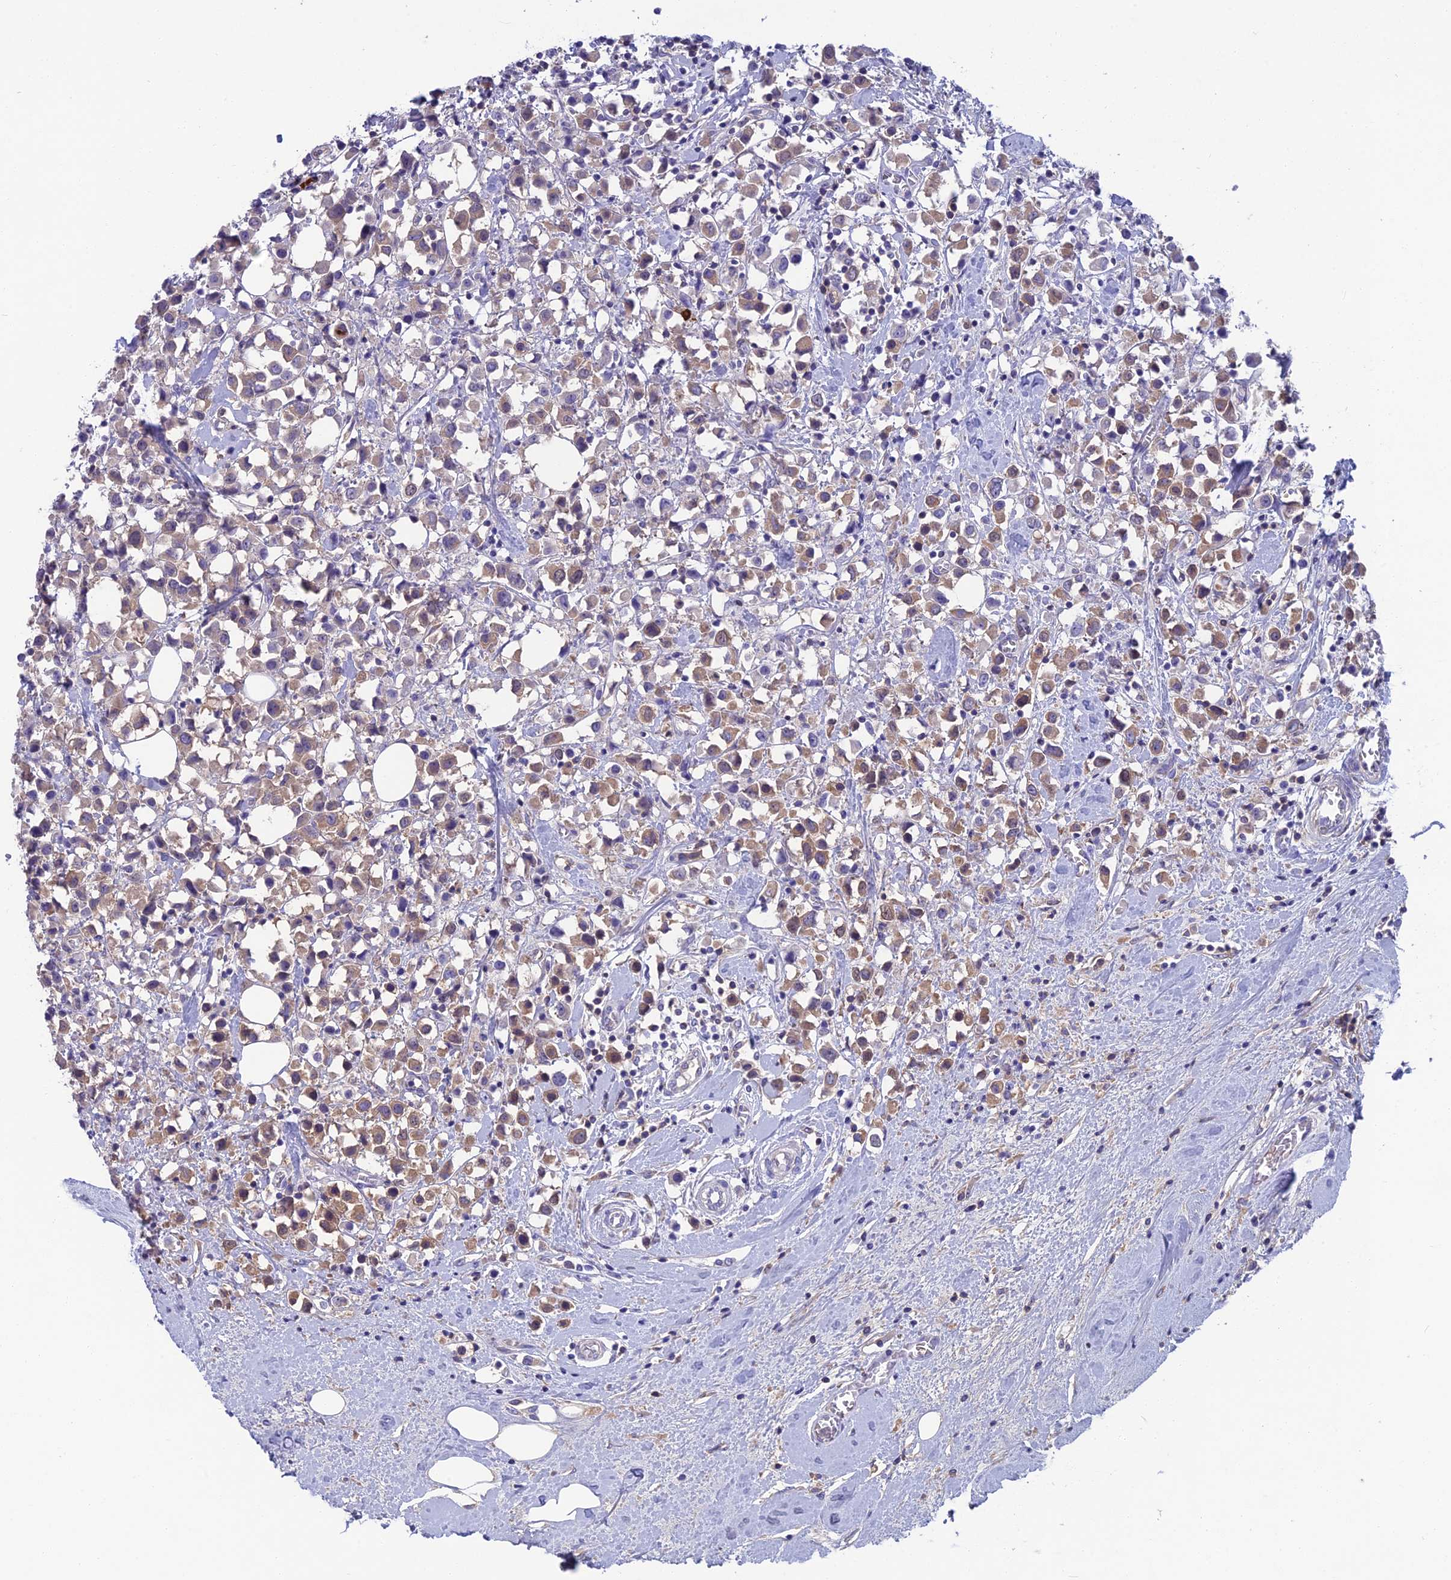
{"staining": {"intensity": "moderate", "quantity": "25%-75%", "location": "cytoplasmic/membranous"}, "tissue": "breast cancer", "cell_type": "Tumor cells", "image_type": "cancer", "snomed": [{"axis": "morphology", "description": "Duct carcinoma"}, {"axis": "topography", "description": "Breast"}], "caption": "IHC (DAB (3,3'-diaminobenzidine)) staining of breast cancer (invasive ductal carcinoma) shows moderate cytoplasmic/membranous protein staining in approximately 25%-75% of tumor cells.", "gene": "SNAP91", "patient": {"sex": "female", "age": 61}}